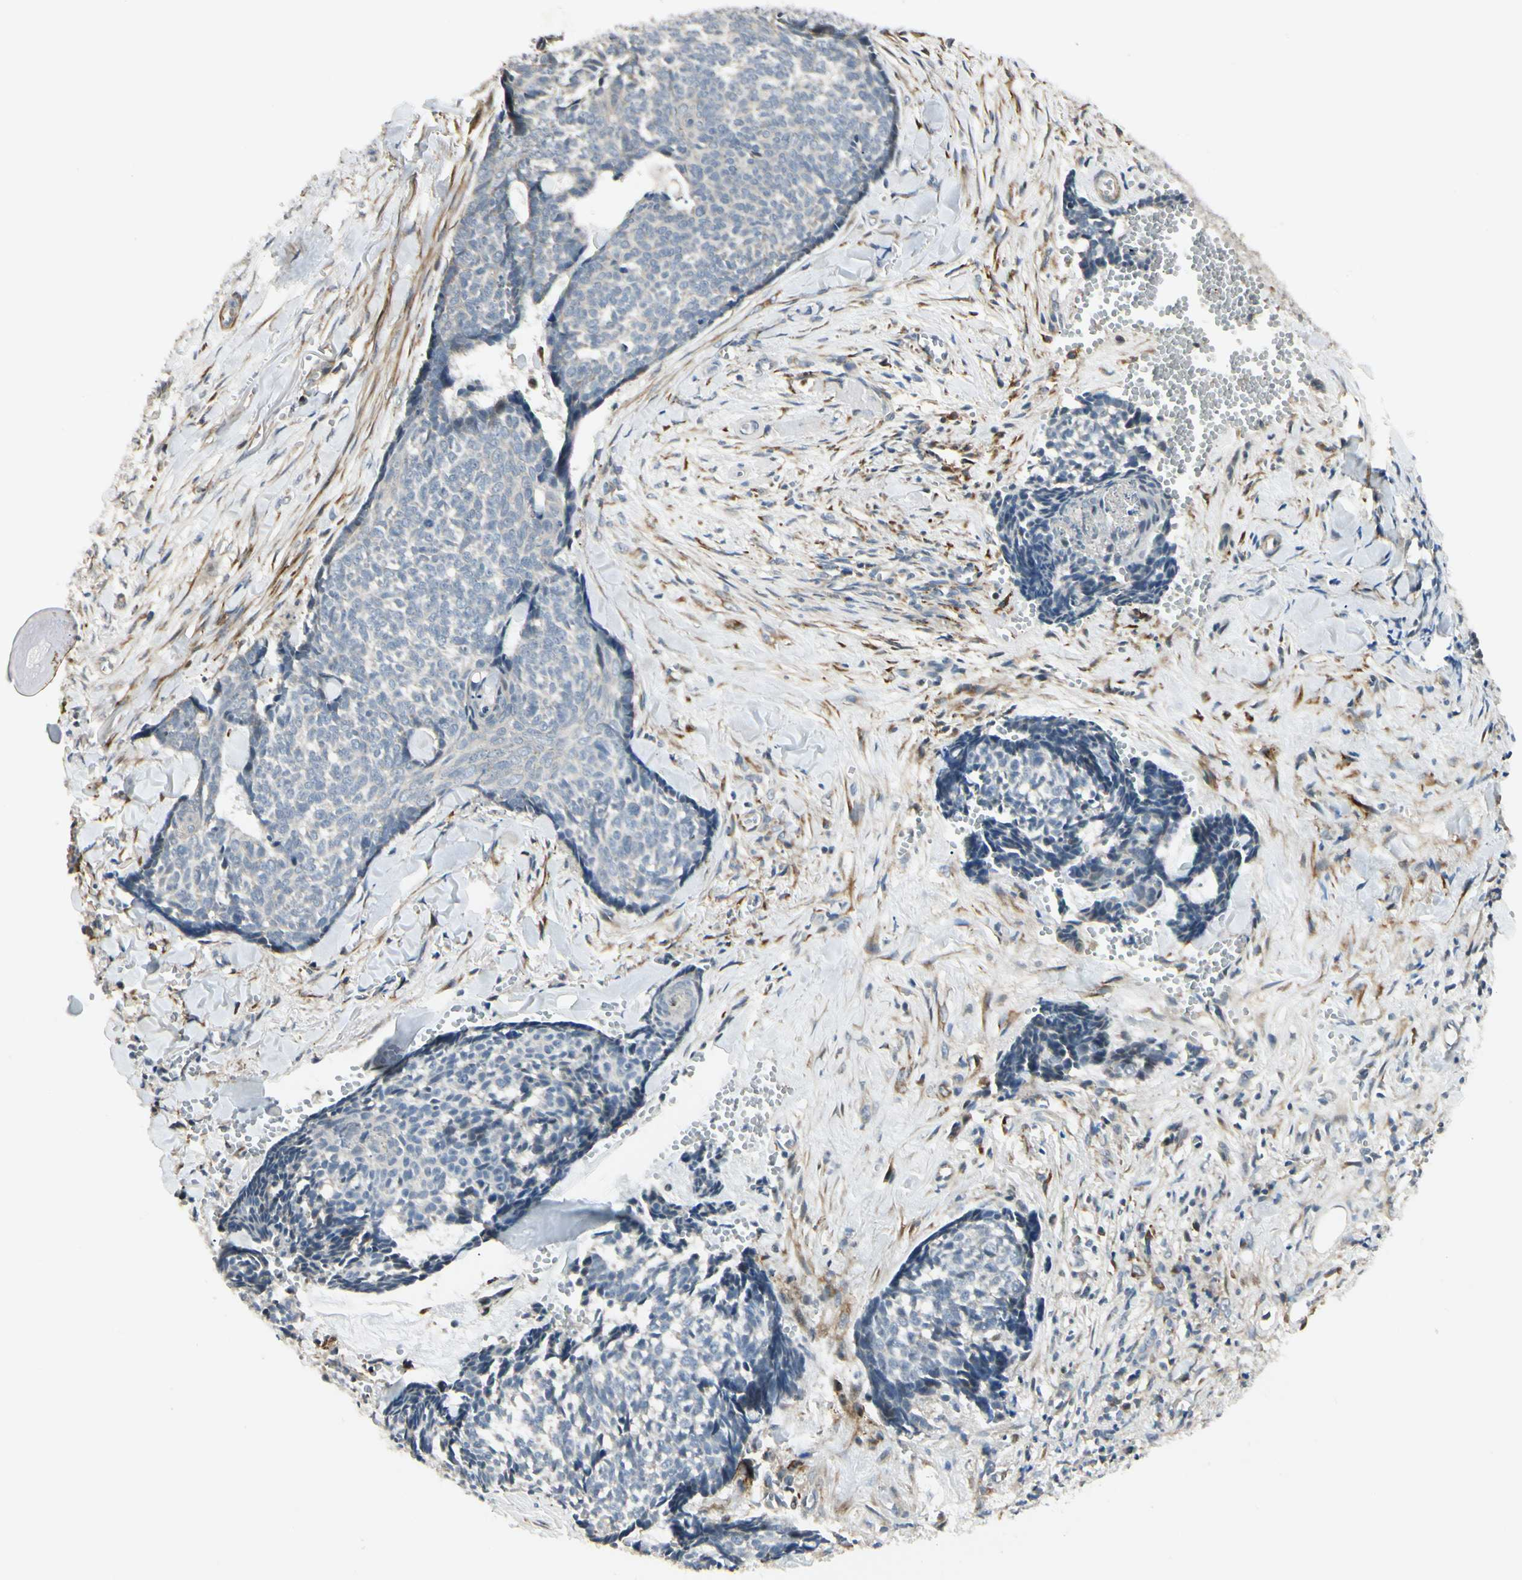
{"staining": {"intensity": "negative", "quantity": "none", "location": "none"}, "tissue": "skin cancer", "cell_type": "Tumor cells", "image_type": "cancer", "snomed": [{"axis": "morphology", "description": "Basal cell carcinoma"}, {"axis": "topography", "description": "Skin"}], "caption": "The micrograph exhibits no significant expression in tumor cells of skin basal cell carcinoma.", "gene": "P4HA3", "patient": {"sex": "male", "age": 84}}